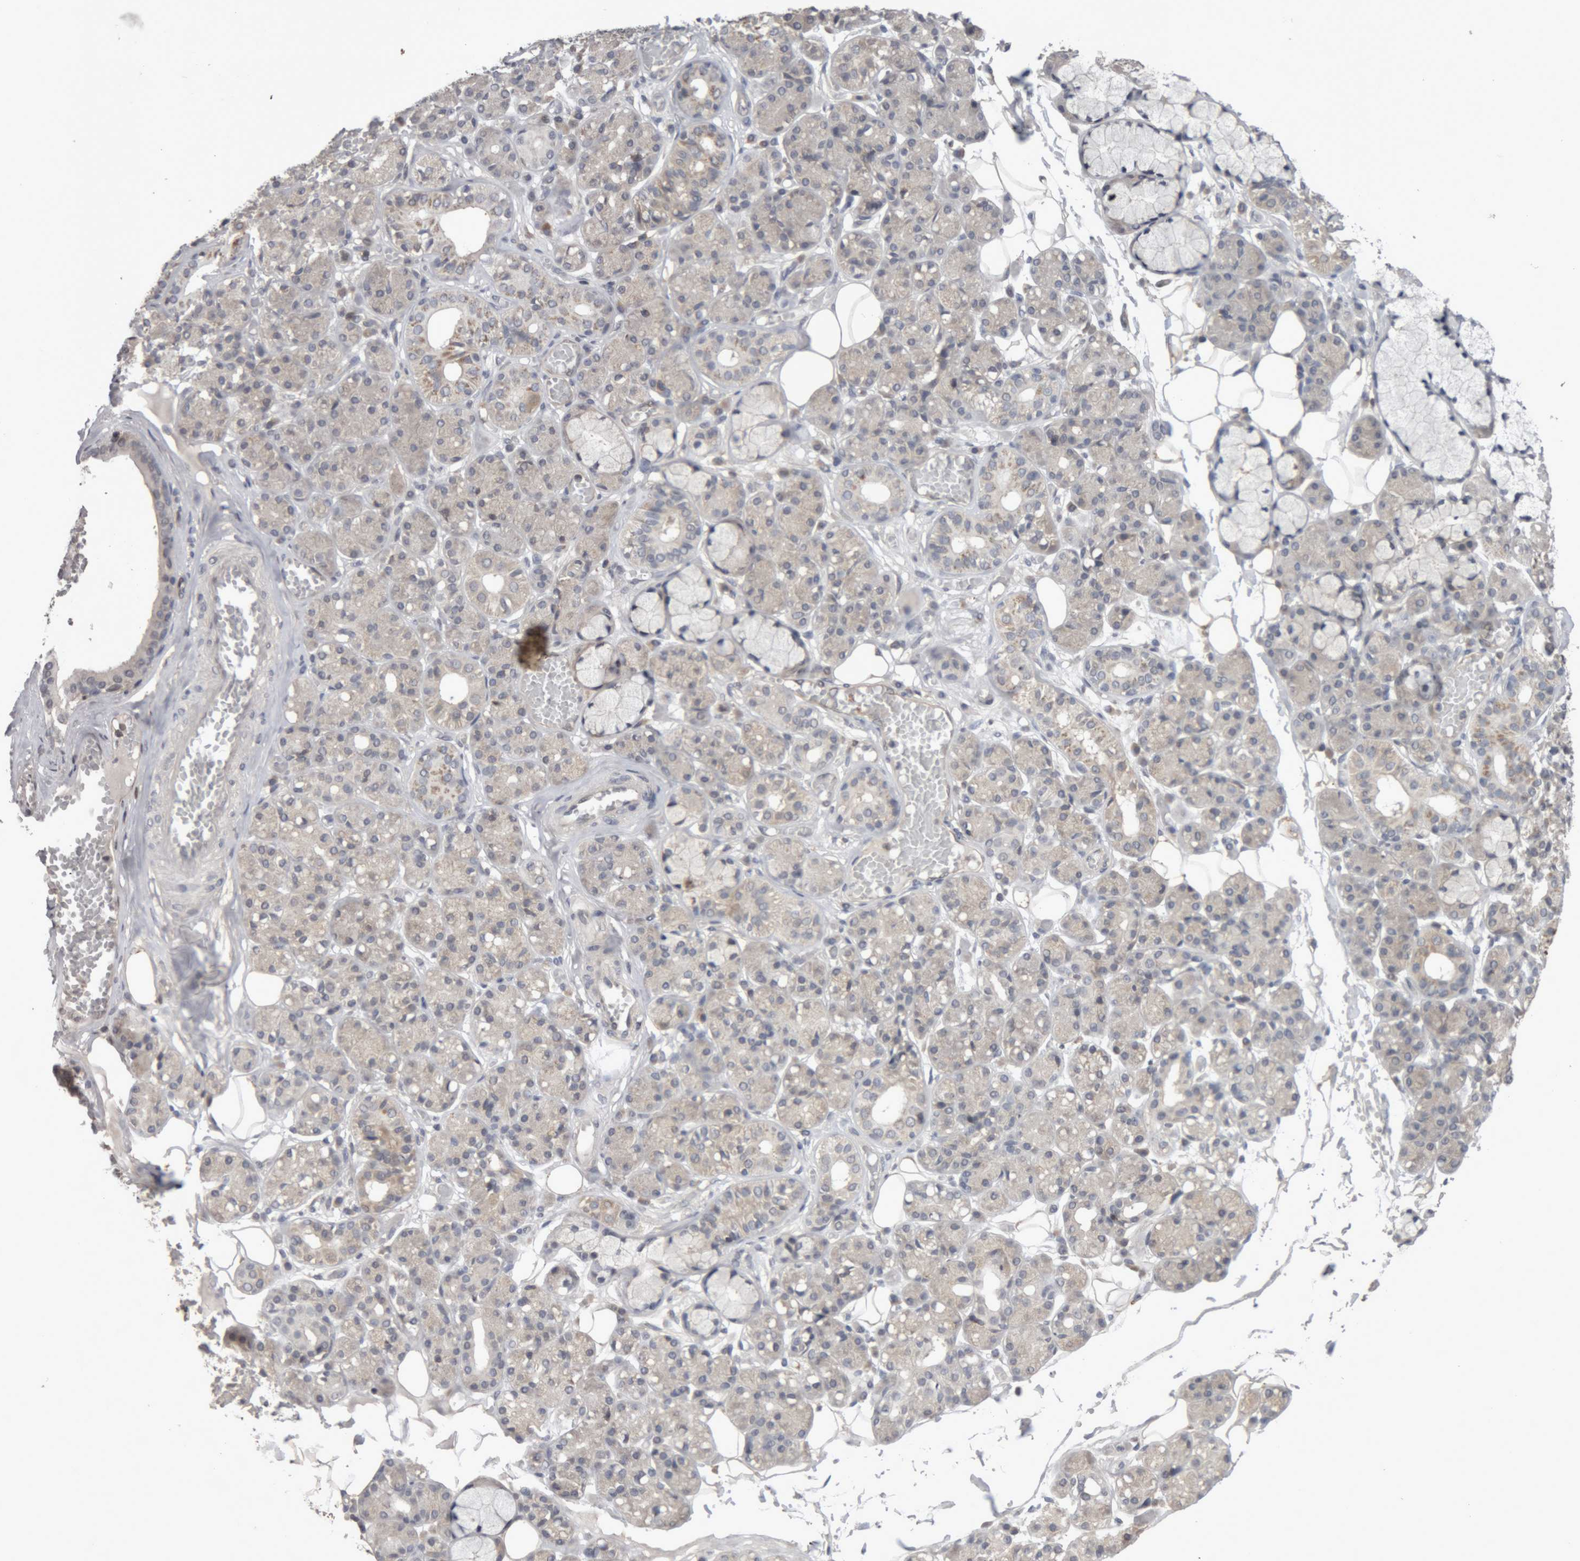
{"staining": {"intensity": "negative", "quantity": "none", "location": "none"}, "tissue": "salivary gland", "cell_type": "Glandular cells", "image_type": "normal", "snomed": [{"axis": "morphology", "description": "Normal tissue, NOS"}, {"axis": "topography", "description": "Salivary gland"}], "caption": "Human salivary gland stained for a protein using immunohistochemistry (IHC) demonstrates no positivity in glandular cells.", "gene": "NFATC2", "patient": {"sex": "male", "age": 63}}